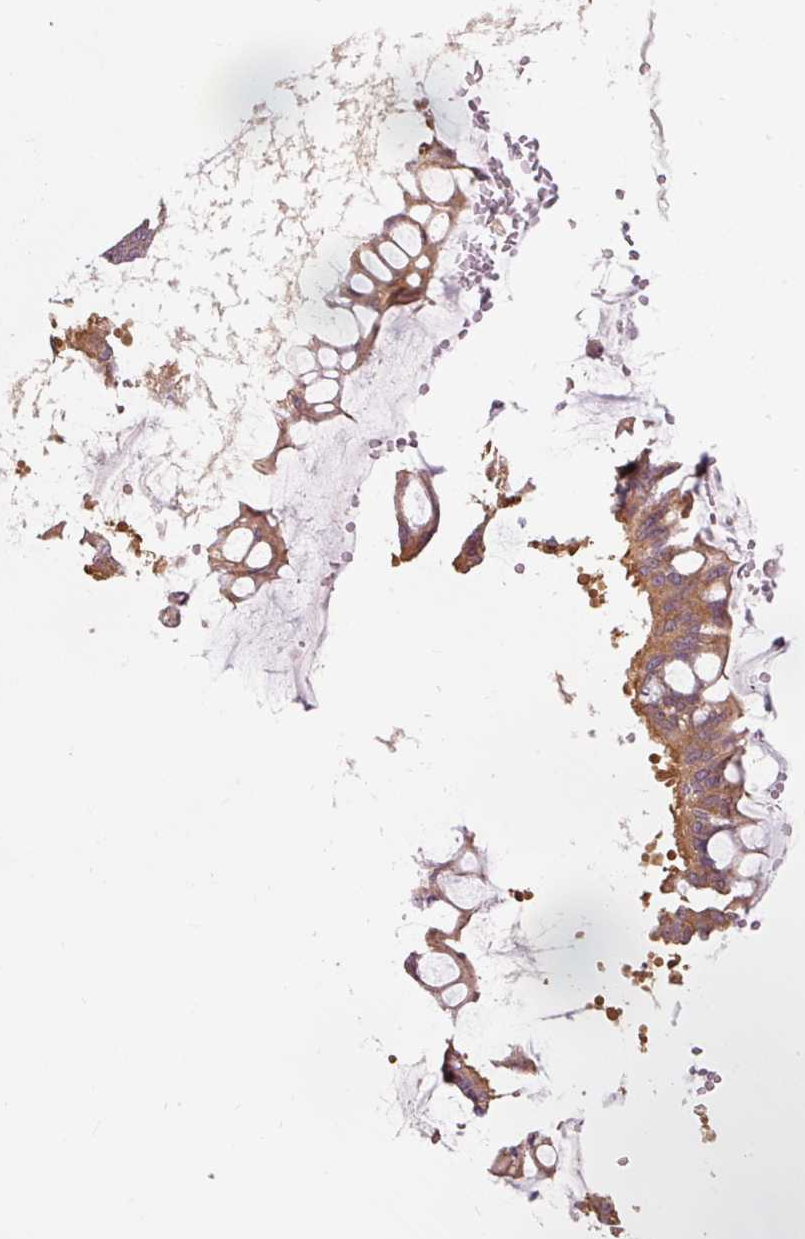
{"staining": {"intensity": "moderate", "quantity": ">75%", "location": "cytoplasmic/membranous"}, "tissue": "ovarian cancer", "cell_type": "Tumor cells", "image_type": "cancer", "snomed": [{"axis": "morphology", "description": "Cystadenocarcinoma, mucinous, NOS"}, {"axis": "topography", "description": "Ovary"}], "caption": "About >75% of tumor cells in ovarian mucinous cystadenocarcinoma reveal moderate cytoplasmic/membranous protein positivity as visualized by brown immunohistochemical staining.", "gene": "PDAP1", "patient": {"sex": "female", "age": 73}}